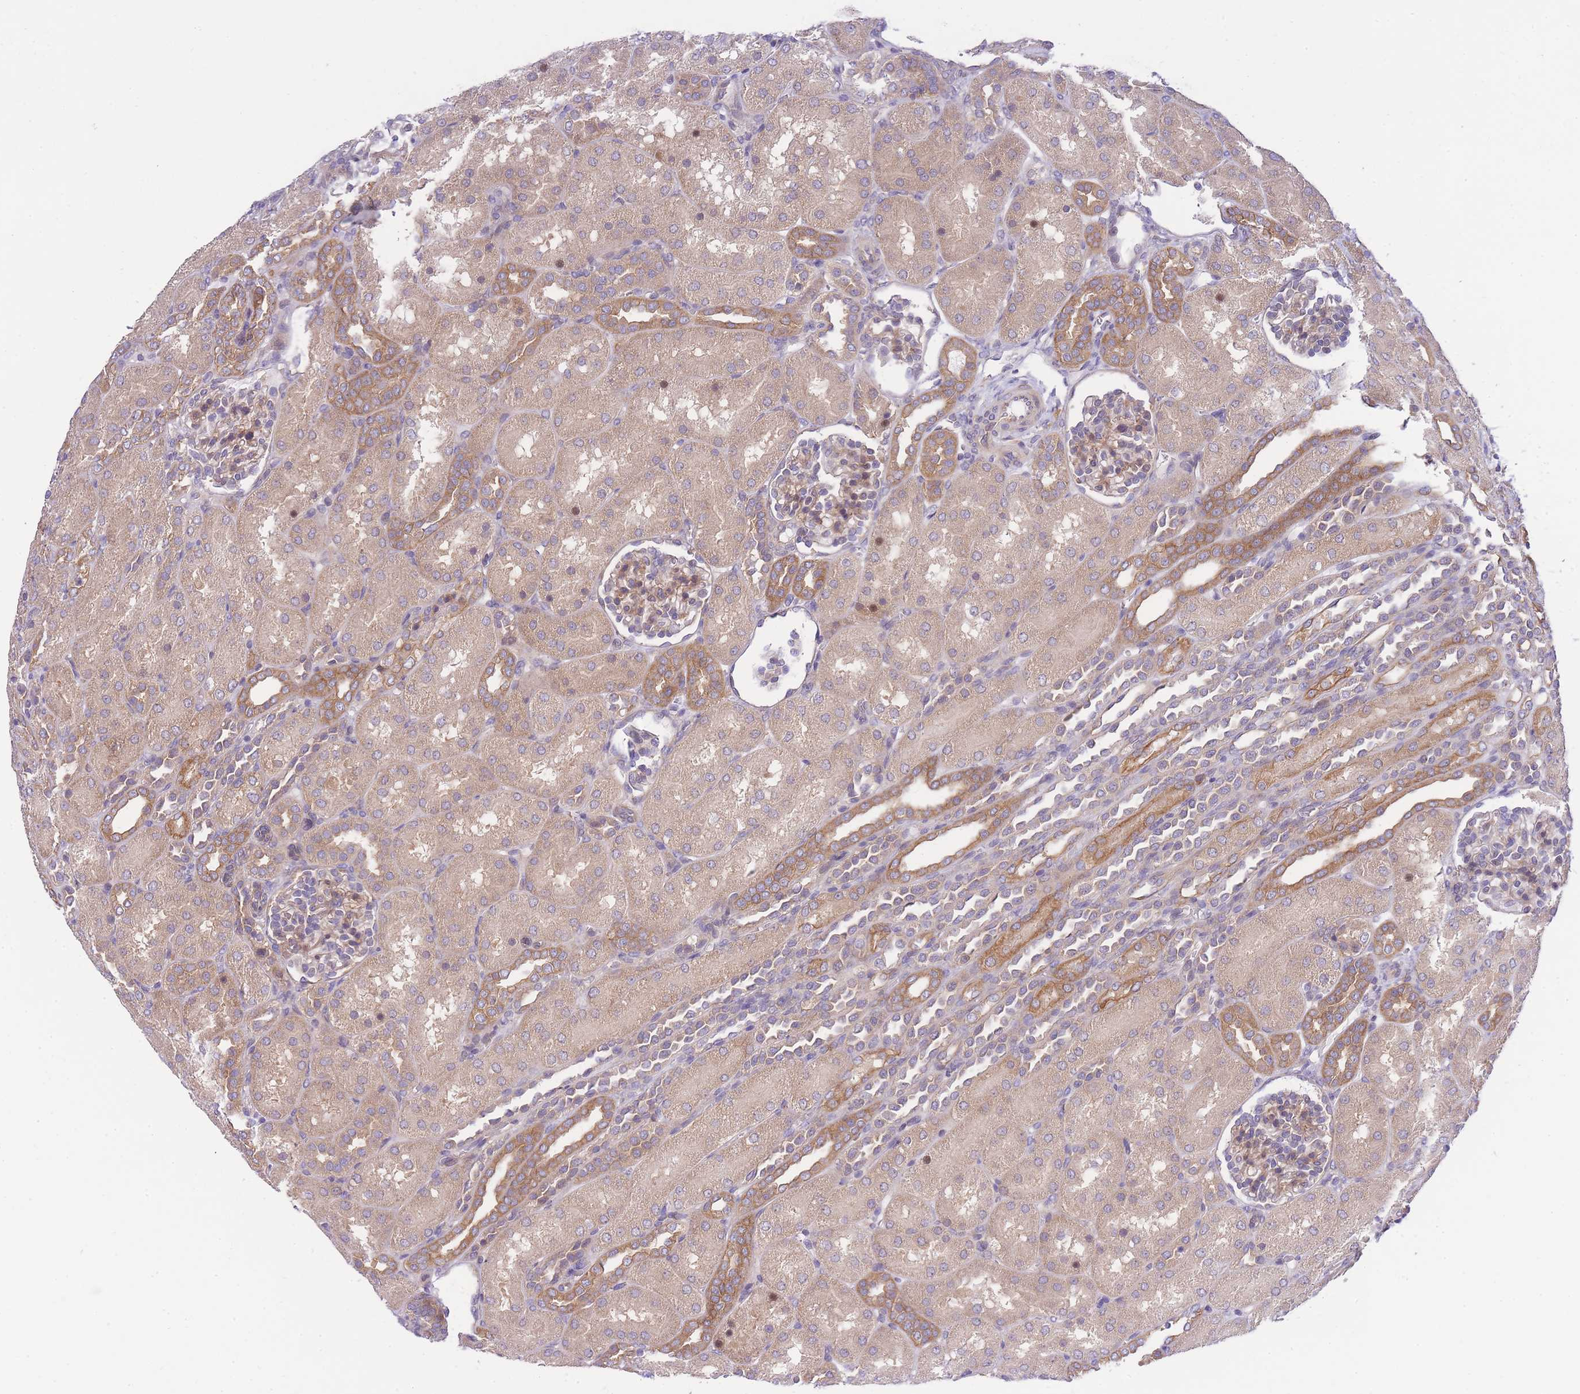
{"staining": {"intensity": "weak", "quantity": ">75%", "location": "cytoplasmic/membranous"}, "tissue": "kidney", "cell_type": "Cells in glomeruli", "image_type": "normal", "snomed": [{"axis": "morphology", "description": "Normal tissue, NOS"}, {"axis": "topography", "description": "Kidney"}], "caption": "Unremarkable kidney exhibits weak cytoplasmic/membranous positivity in approximately >75% of cells in glomeruli Immunohistochemistry (ihc) stains the protein of interest in brown and the nuclei are stained blue..", "gene": "EIF2B2", "patient": {"sex": "male", "age": 1}}